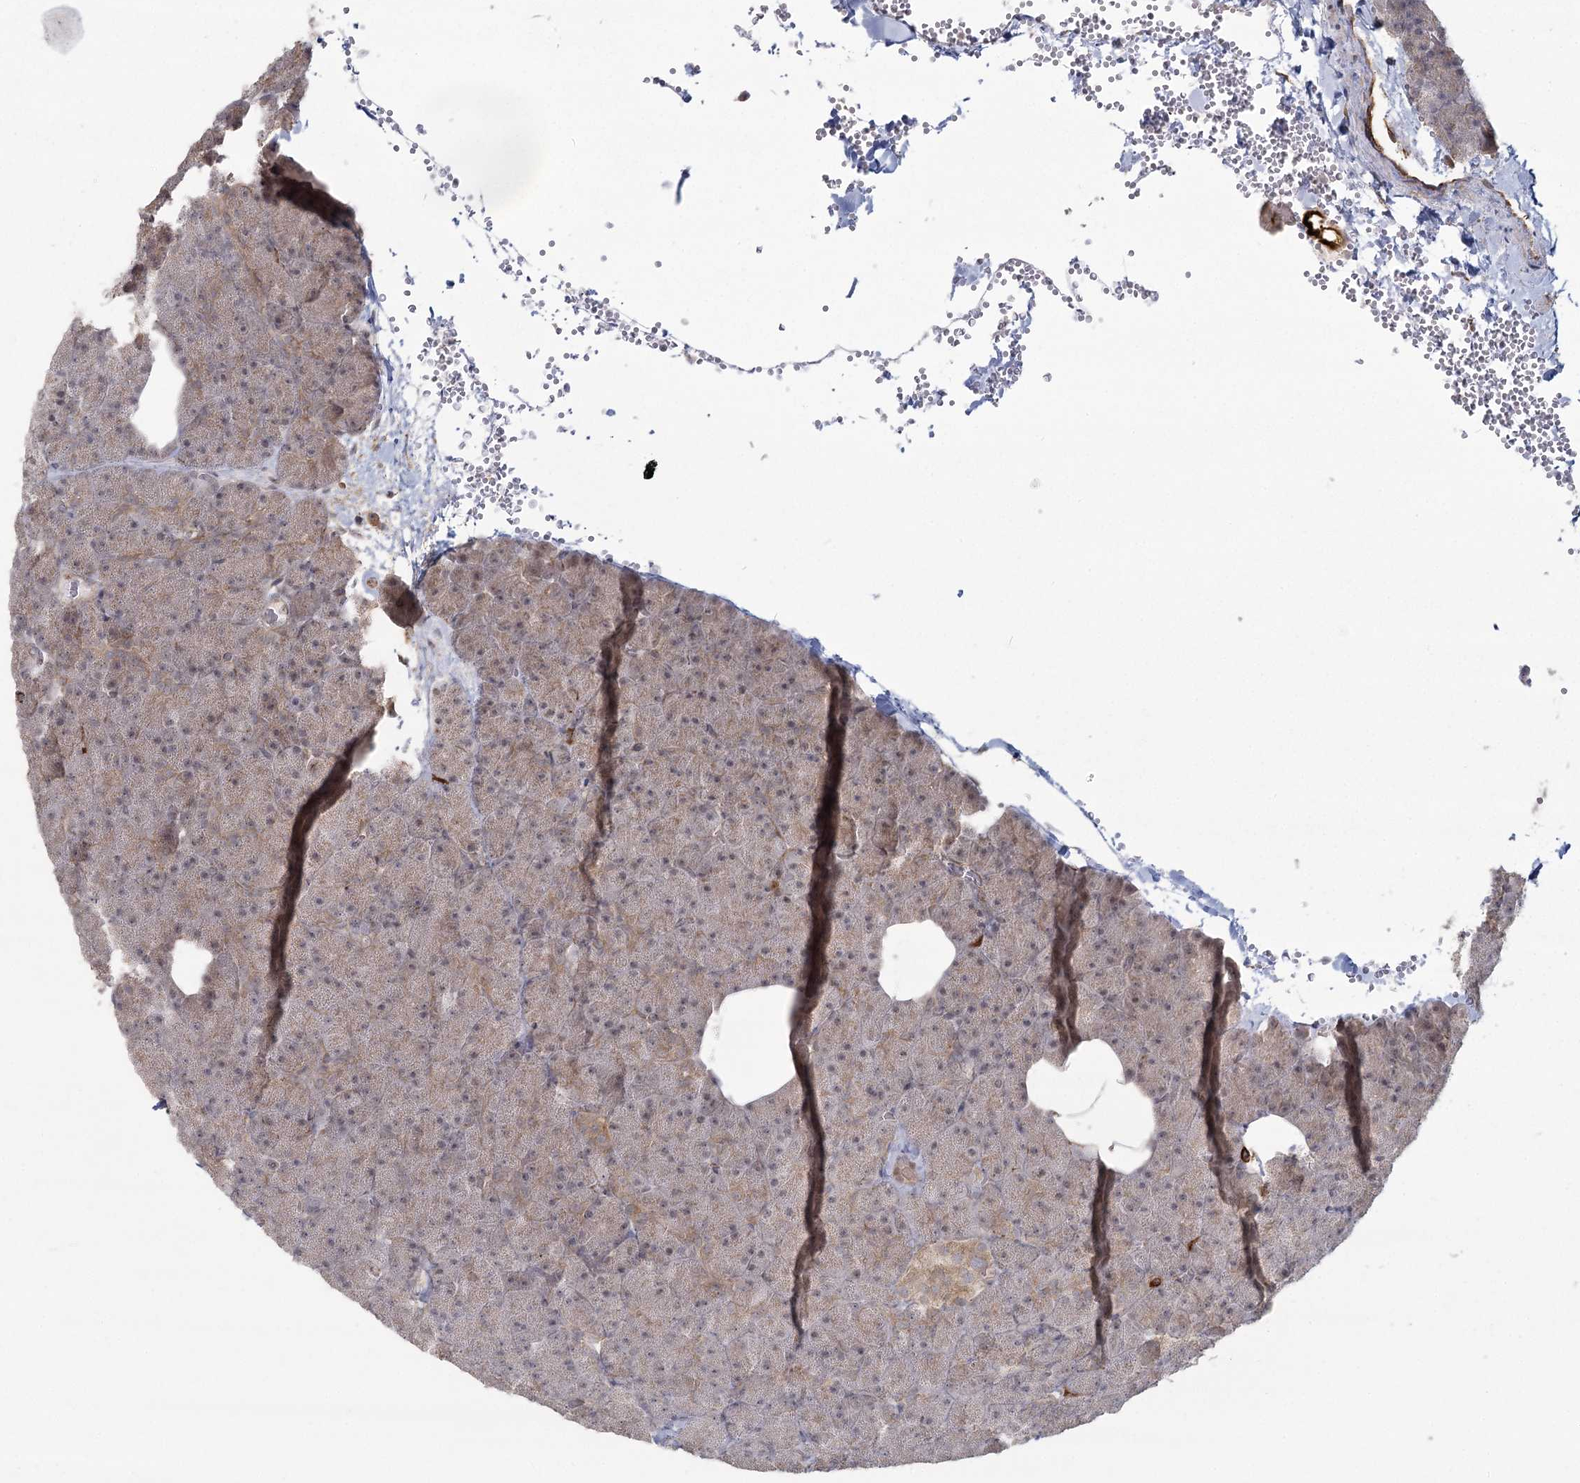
{"staining": {"intensity": "weak", "quantity": ">75%", "location": "cytoplasmic/membranous,nuclear"}, "tissue": "pancreas", "cell_type": "Exocrine glandular cells", "image_type": "normal", "snomed": [{"axis": "morphology", "description": "Normal tissue, NOS"}, {"axis": "morphology", "description": "Carcinoid, malignant, NOS"}, {"axis": "topography", "description": "Pancreas"}], "caption": "Immunohistochemical staining of normal pancreas displays weak cytoplasmic/membranous,nuclear protein positivity in about >75% of exocrine glandular cells.", "gene": "AP2M1", "patient": {"sex": "female", "age": 35}}